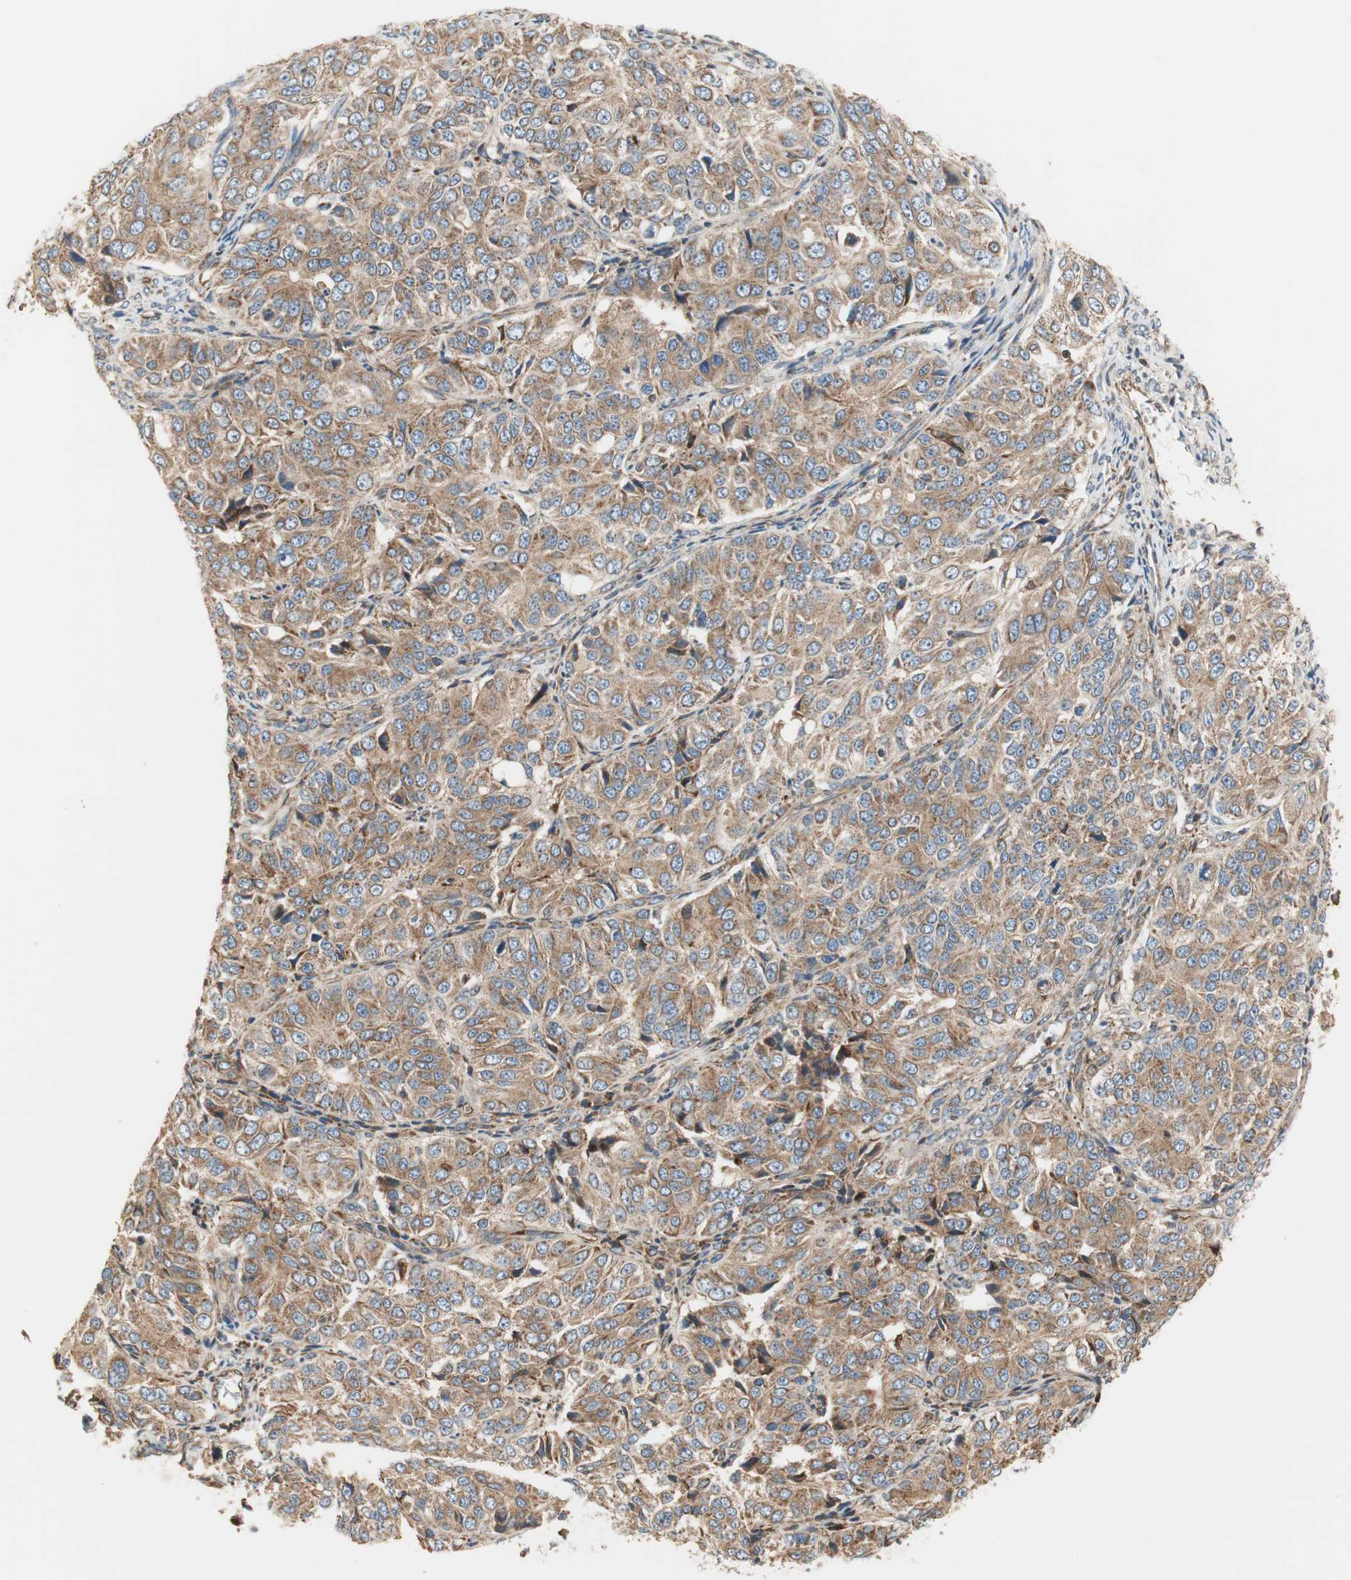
{"staining": {"intensity": "moderate", "quantity": ">75%", "location": "cytoplasmic/membranous"}, "tissue": "ovarian cancer", "cell_type": "Tumor cells", "image_type": "cancer", "snomed": [{"axis": "morphology", "description": "Carcinoma, endometroid"}, {"axis": "topography", "description": "Ovary"}], "caption": "This image reveals immunohistochemistry staining of ovarian cancer, with medium moderate cytoplasmic/membranous staining in about >75% of tumor cells.", "gene": "CTTNBP2NL", "patient": {"sex": "female", "age": 51}}